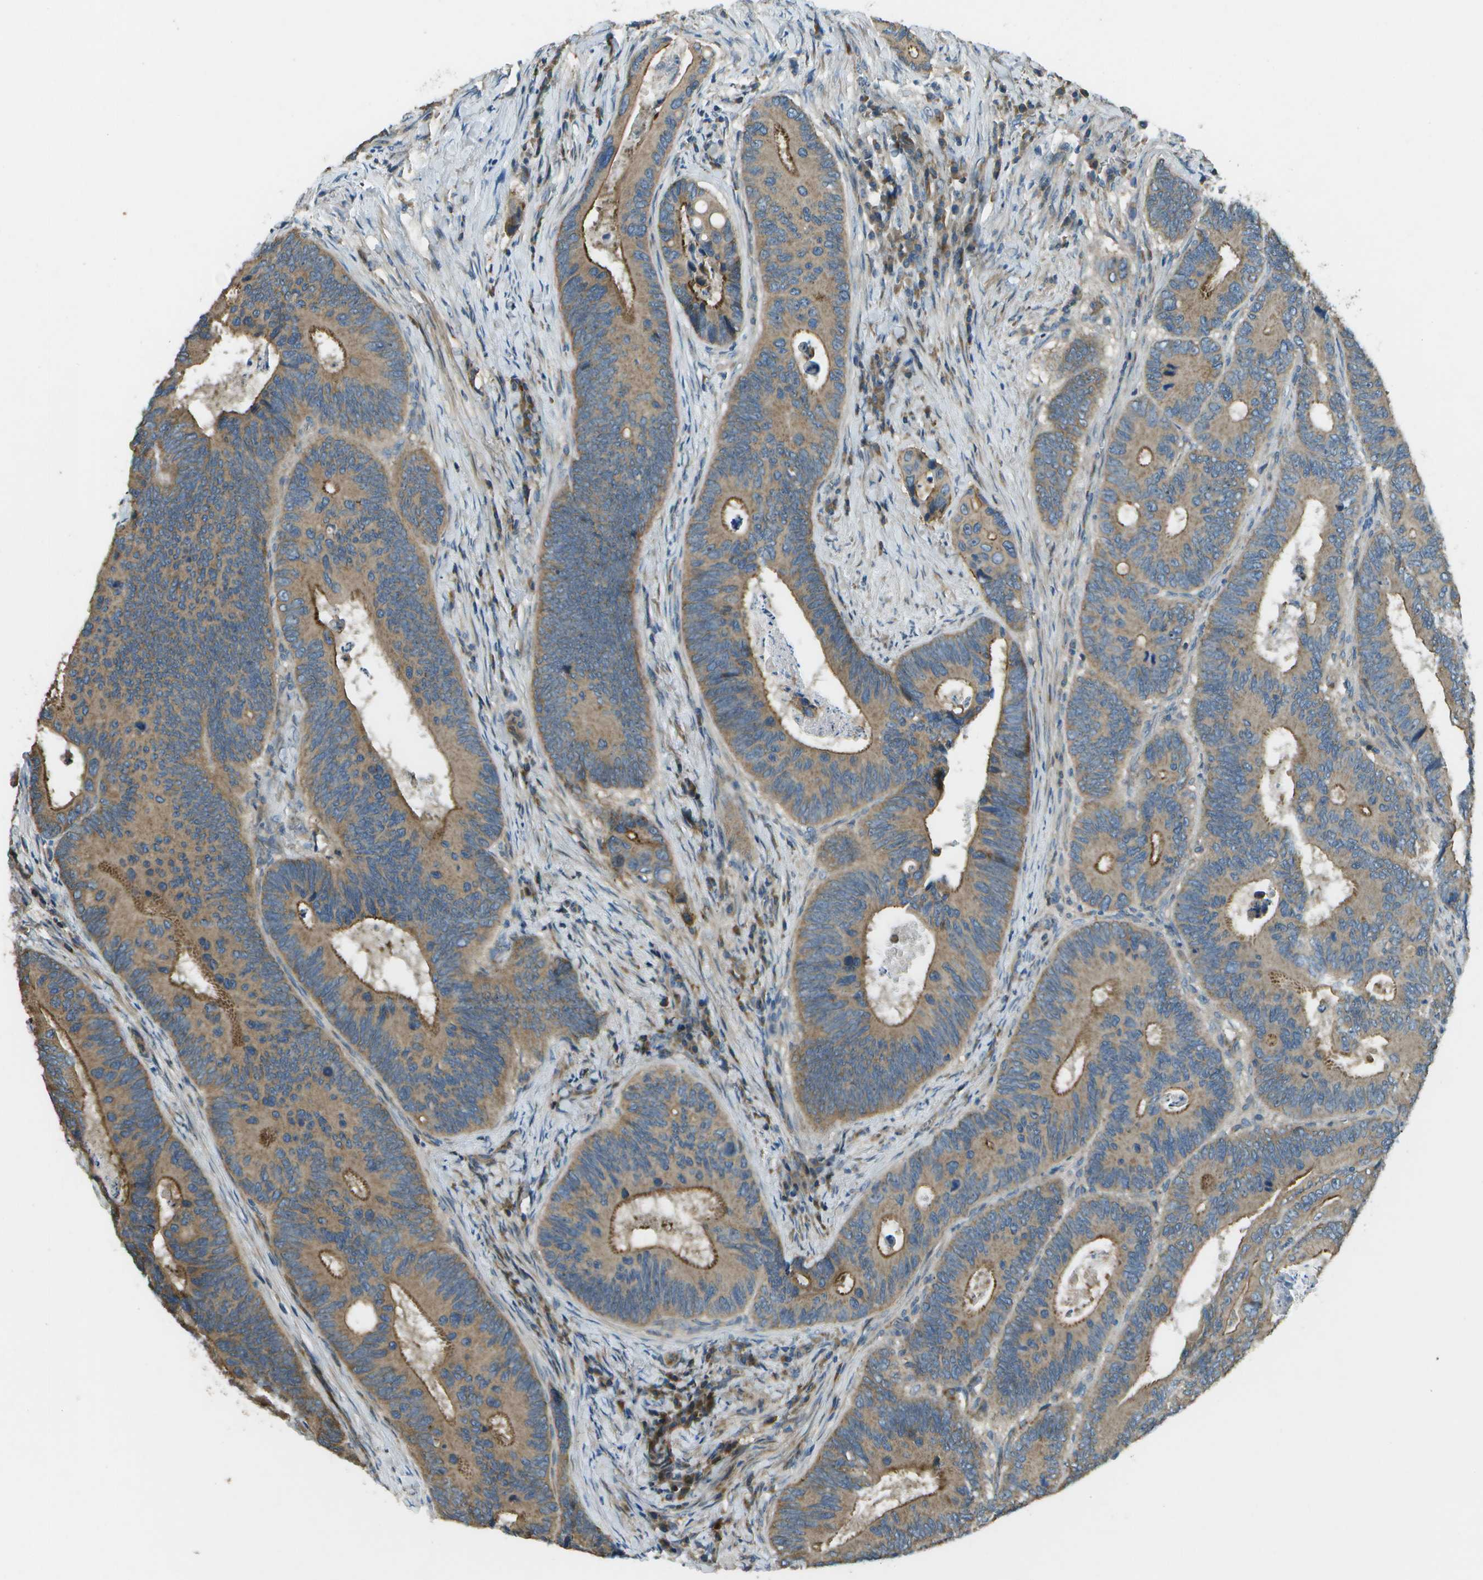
{"staining": {"intensity": "moderate", "quantity": ">75%", "location": "cytoplasmic/membranous"}, "tissue": "colorectal cancer", "cell_type": "Tumor cells", "image_type": "cancer", "snomed": [{"axis": "morphology", "description": "Inflammation, NOS"}, {"axis": "morphology", "description": "Adenocarcinoma, NOS"}, {"axis": "topography", "description": "Colon"}], "caption": "Colorectal adenocarcinoma tissue shows moderate cytoplasmic/membranous staining in about >75% of tumor cells", "gene": "PXYLP1", "patient": {"sex": "male", "age": 72}}